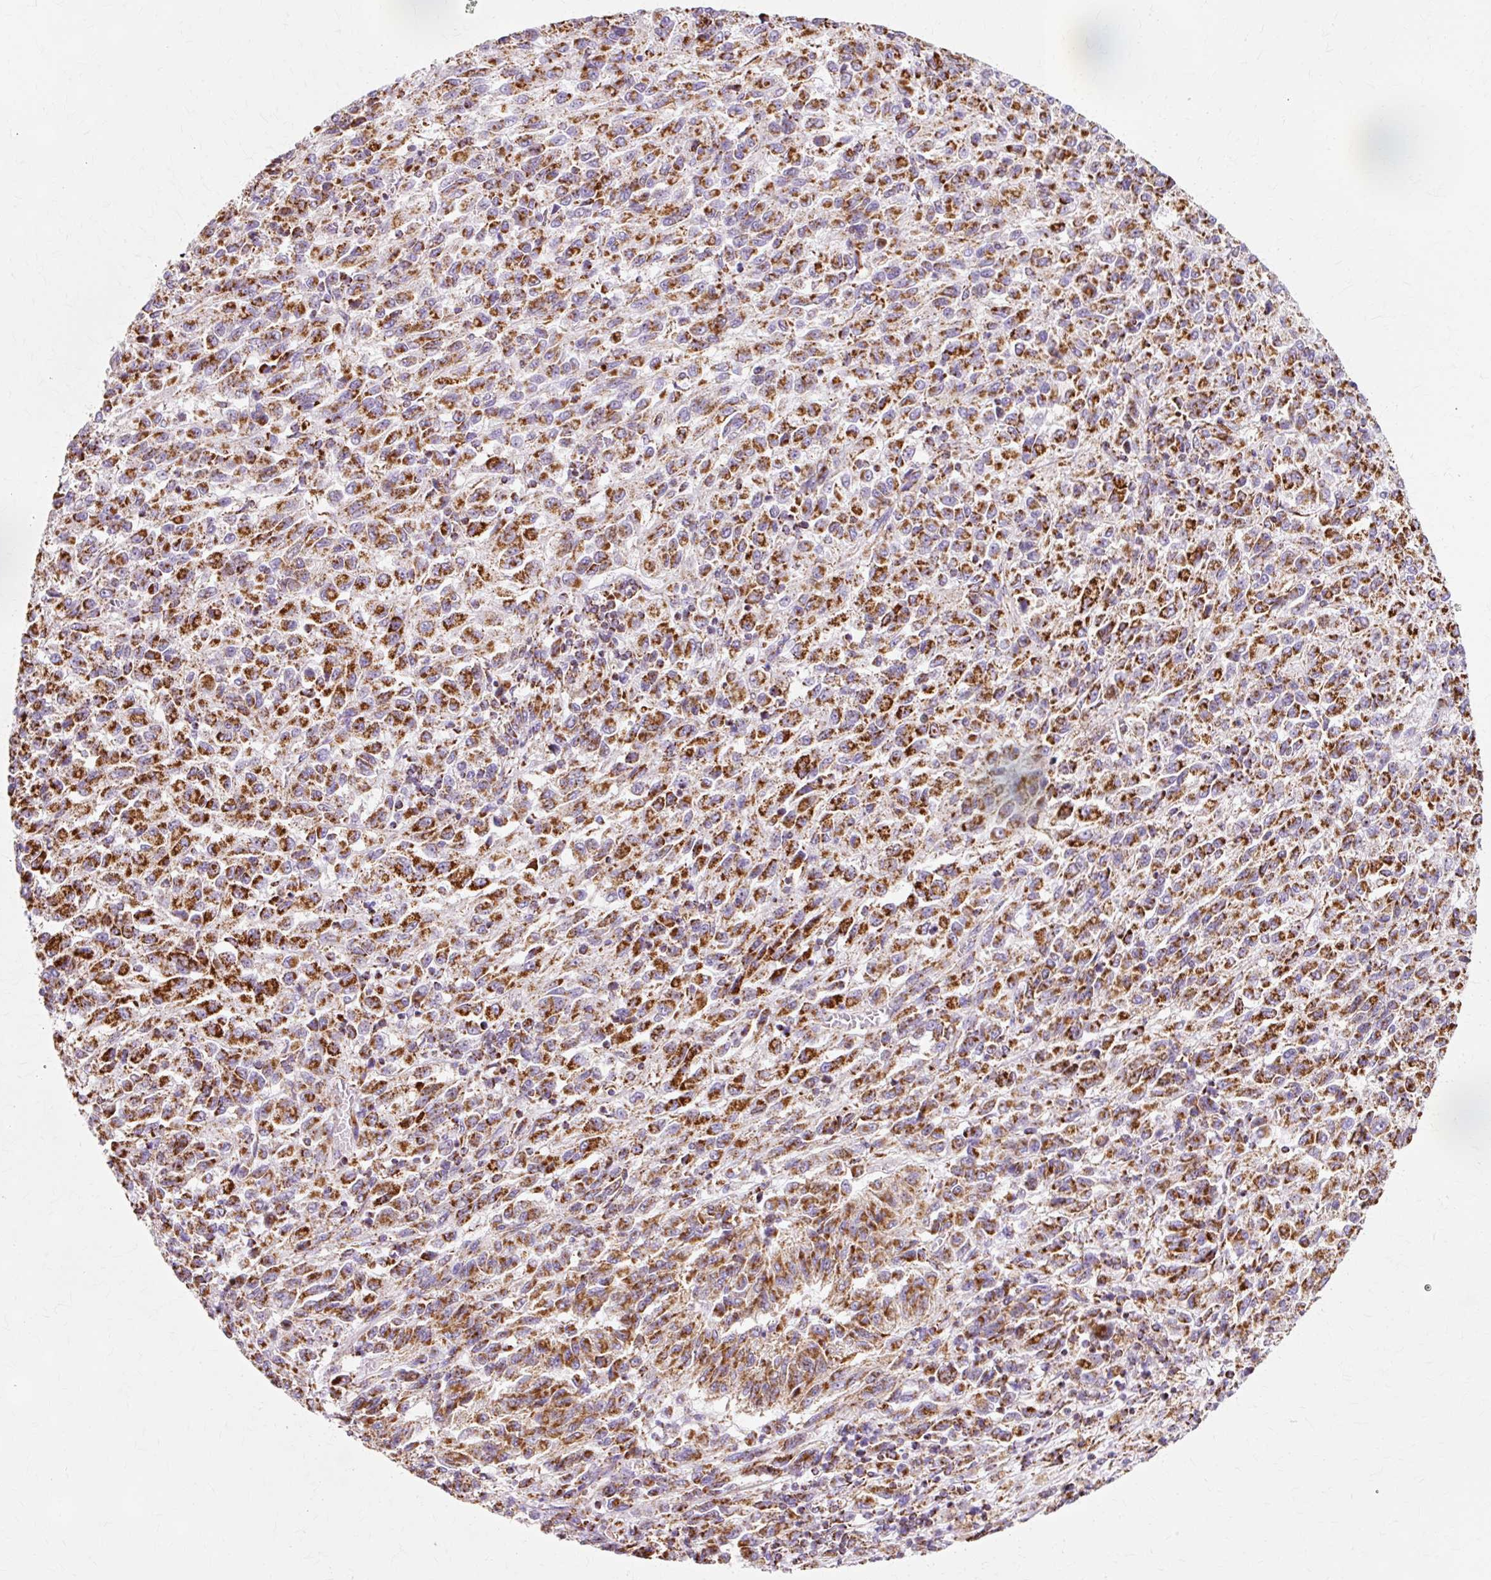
{"staining": {"intensity": "strong", "quantity": ">75%", "location": "cytoplasmic/membranous"}, "tissue": "melanoma", "cell_type": "Tumor cells", "image_type": "cancer", "snomed": [{"axis": "morphology", "description": "Malignant melanoma, Metastatic site"}, {"axis": "topography", "description": "Lung"}], "caption": "Protein positivity by immunohistochemistry (IHC) reveals strong cytoplasmic/membranous staining in approximately >75% of tumor cells in malignant melanoma (metastatic site).", "gene": "ATP5PO", "patient": {"sex": "male", "age": 64}}